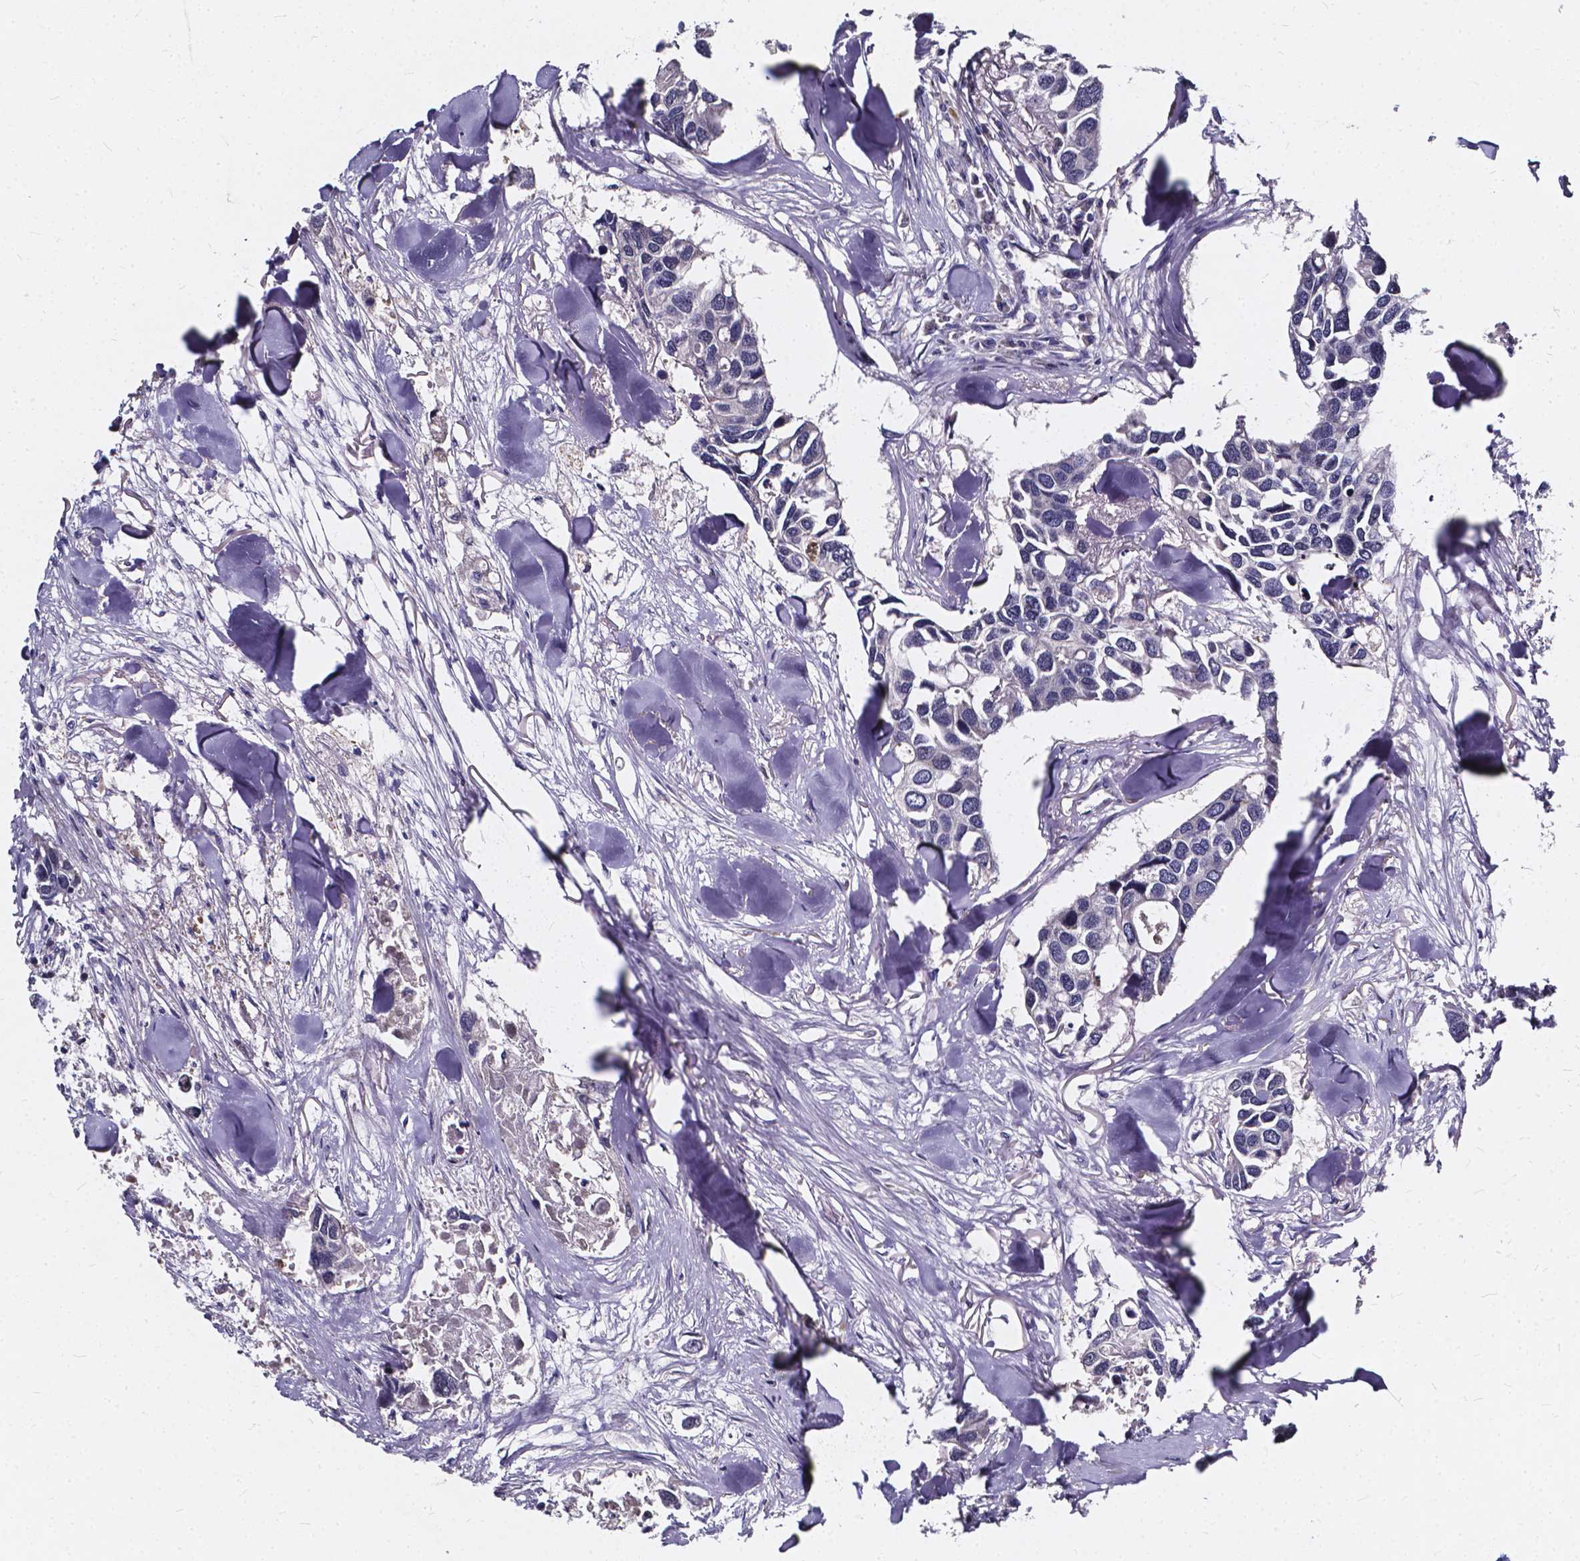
{"staining": {"intensity": "negative", "quantity": "none", "location": "none"}, "tissue": "breast cancer", "cell_type": "Tumor cells", "image_type": "cancer", "snomed": [{"axis": "morphology", "description": "Duct carcinoma"}, {"axis": "topography", "description": "Breast"}], "caption": "Protein analysis of breast cancer (intraductal carcinoma) demonstrates no significant expression in tumor cells.", "gene": "SOWAHA", "patient": {"sex": "female", "age": 83}}